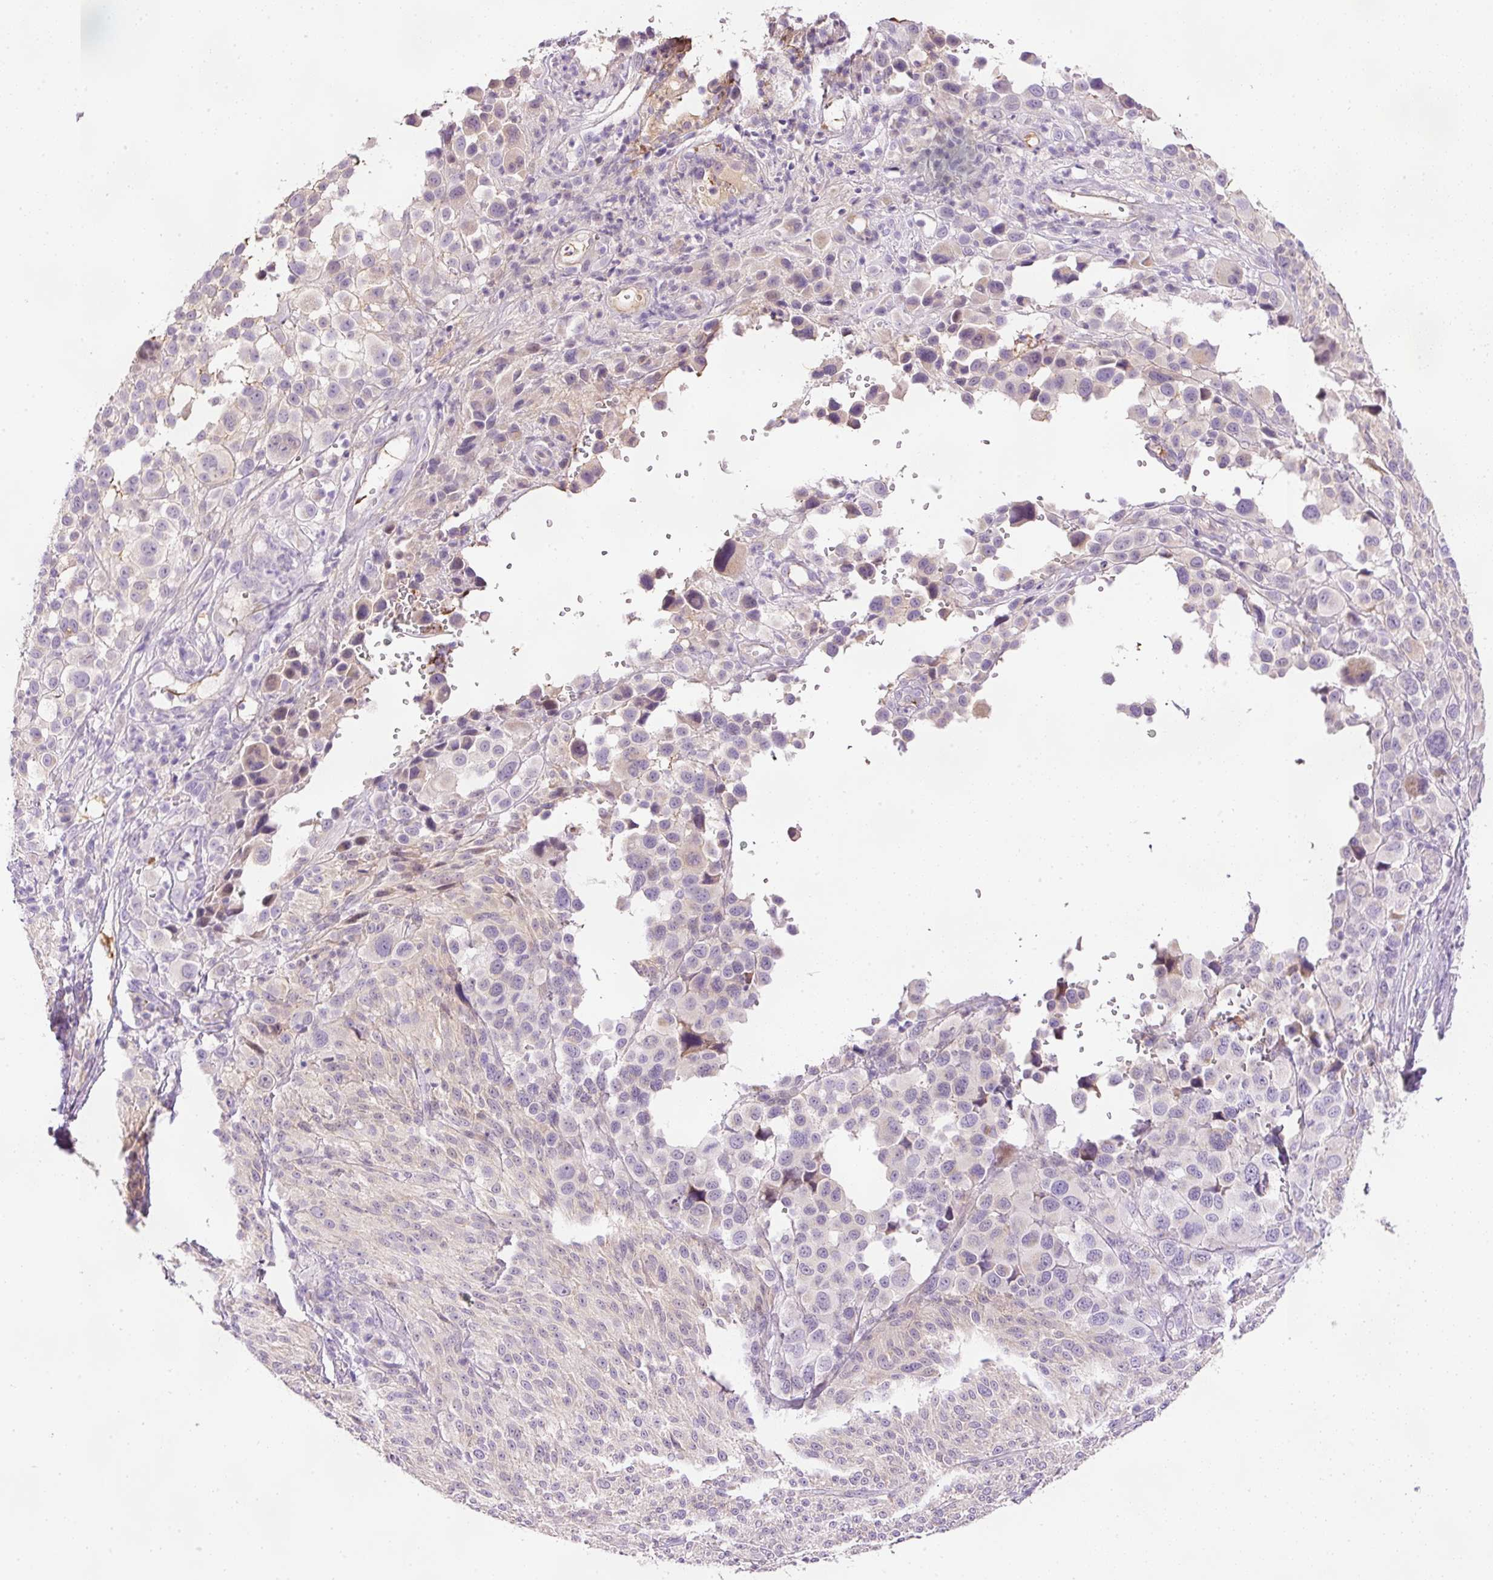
{"staining": {"intensity": "negative", "quantity": "none", "location": "none"}, "tissue": "melanoma", "cell_type": "Tumor cells", "image_type": "cancer", "snomed": [{"axis": "morphology", "description": "Malignant melanoma, NOS"}, {"axis": "topography", "description": "Skin of trunk"}], "caption": "The photomicrograph demonstrates no significant staining in tumor cells of melanoma. The staining is performed using DAB (3,3'-diaminobenzidine) brown chromogen with nuclei counter-stained in using hematoxylin.", "gene": "KPNA5", "patient": {"sex": "male", "age": 71}}